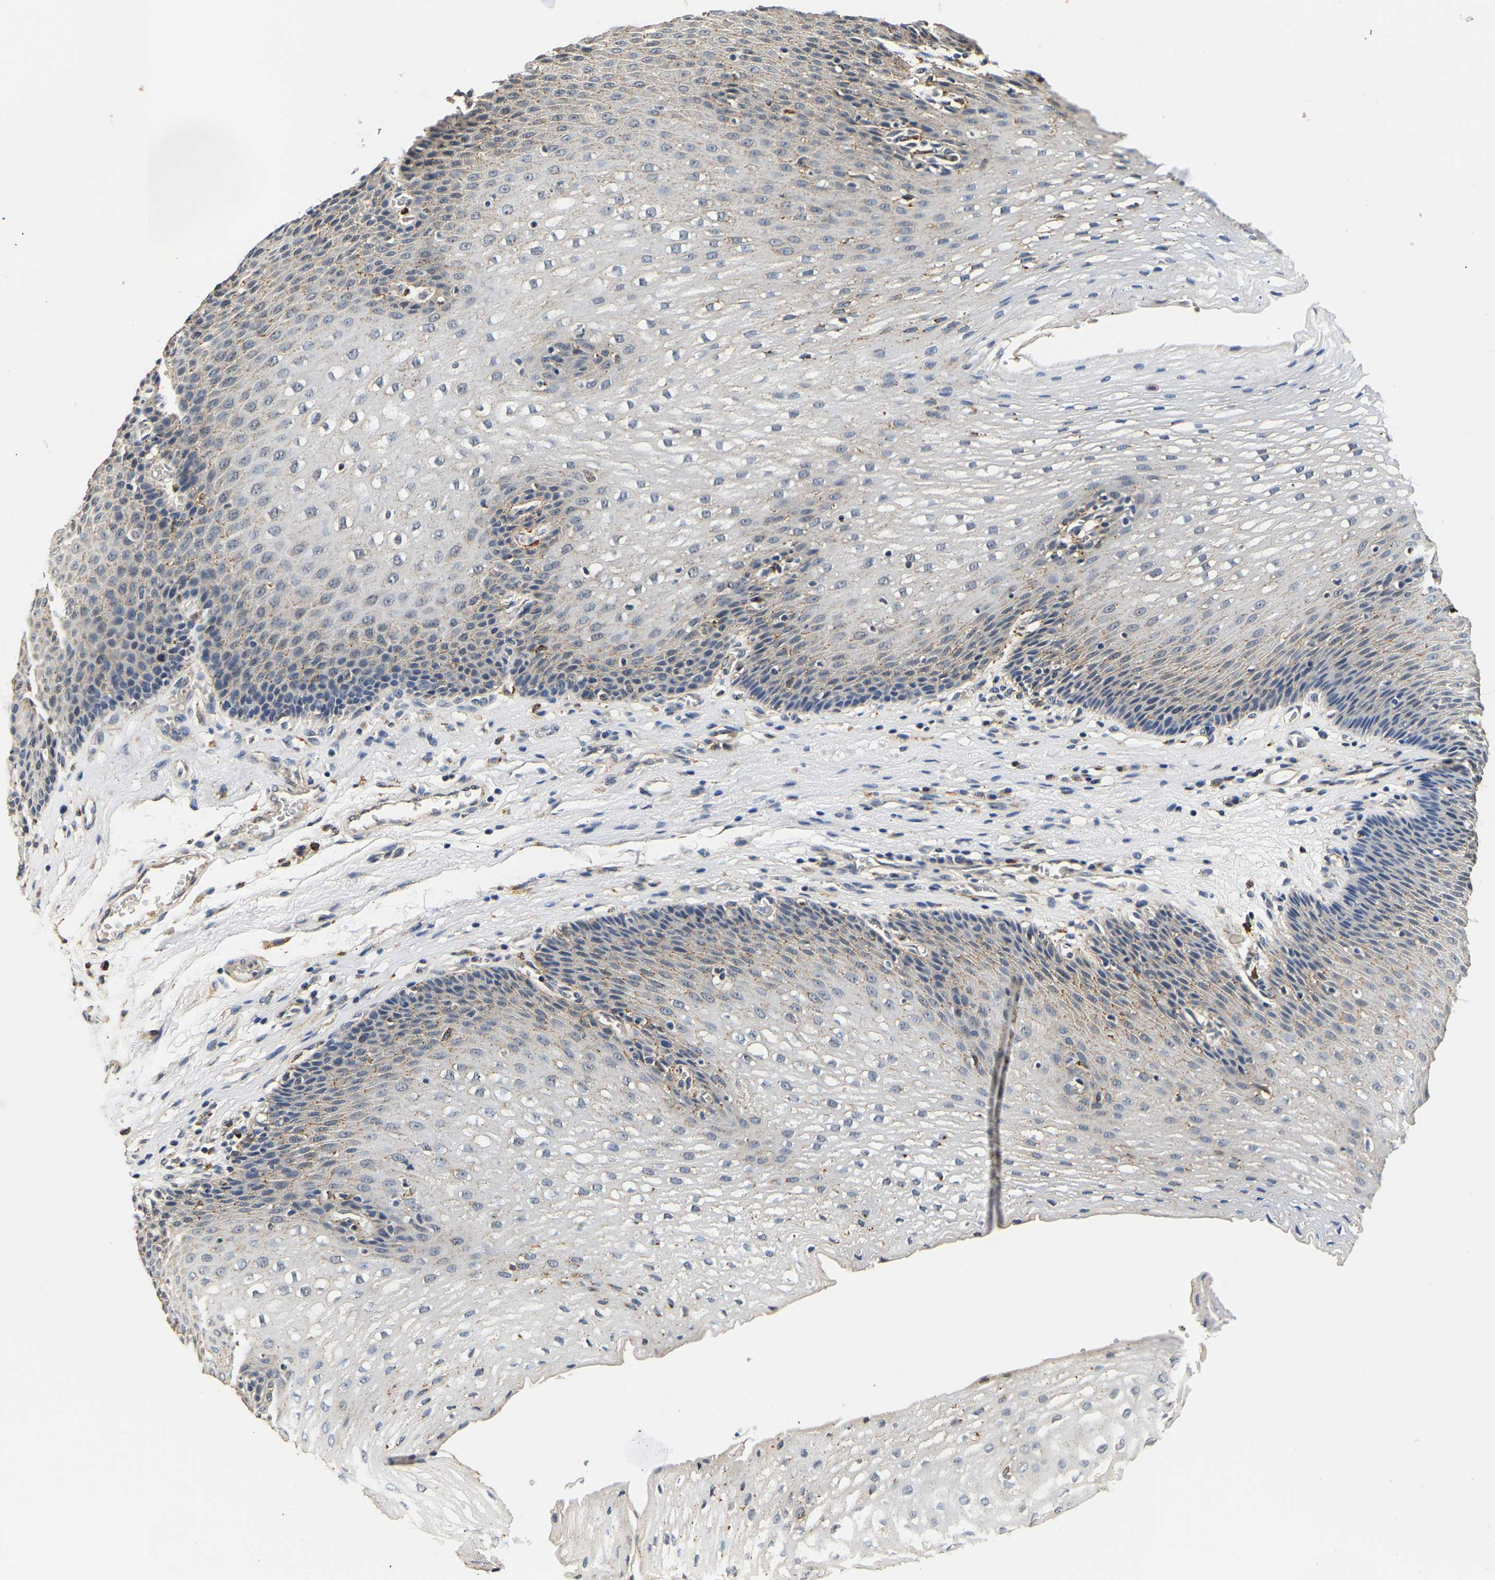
{"staining": {"intensity": "weak", "quantity": "<25%", "location": "cytoplasmic/membranous"}, "tissue": "esophagus", "cell_type": "Squamous epithelial cells", "image_type": "normal", "snomed": [{"axis": "morphology", "description": "Normal tissue, NOS"}, {"axis": "topography", "description": "Esophagus"}], "caption": "The micrograph demonstrates no staining of squamous epithelial cells in unremarkable esophagus. (Immunohistochemistry, brightfield microscopy, high magnification).", "gene": "SMU1", "patient": {"sex": "male", "age": 48}}